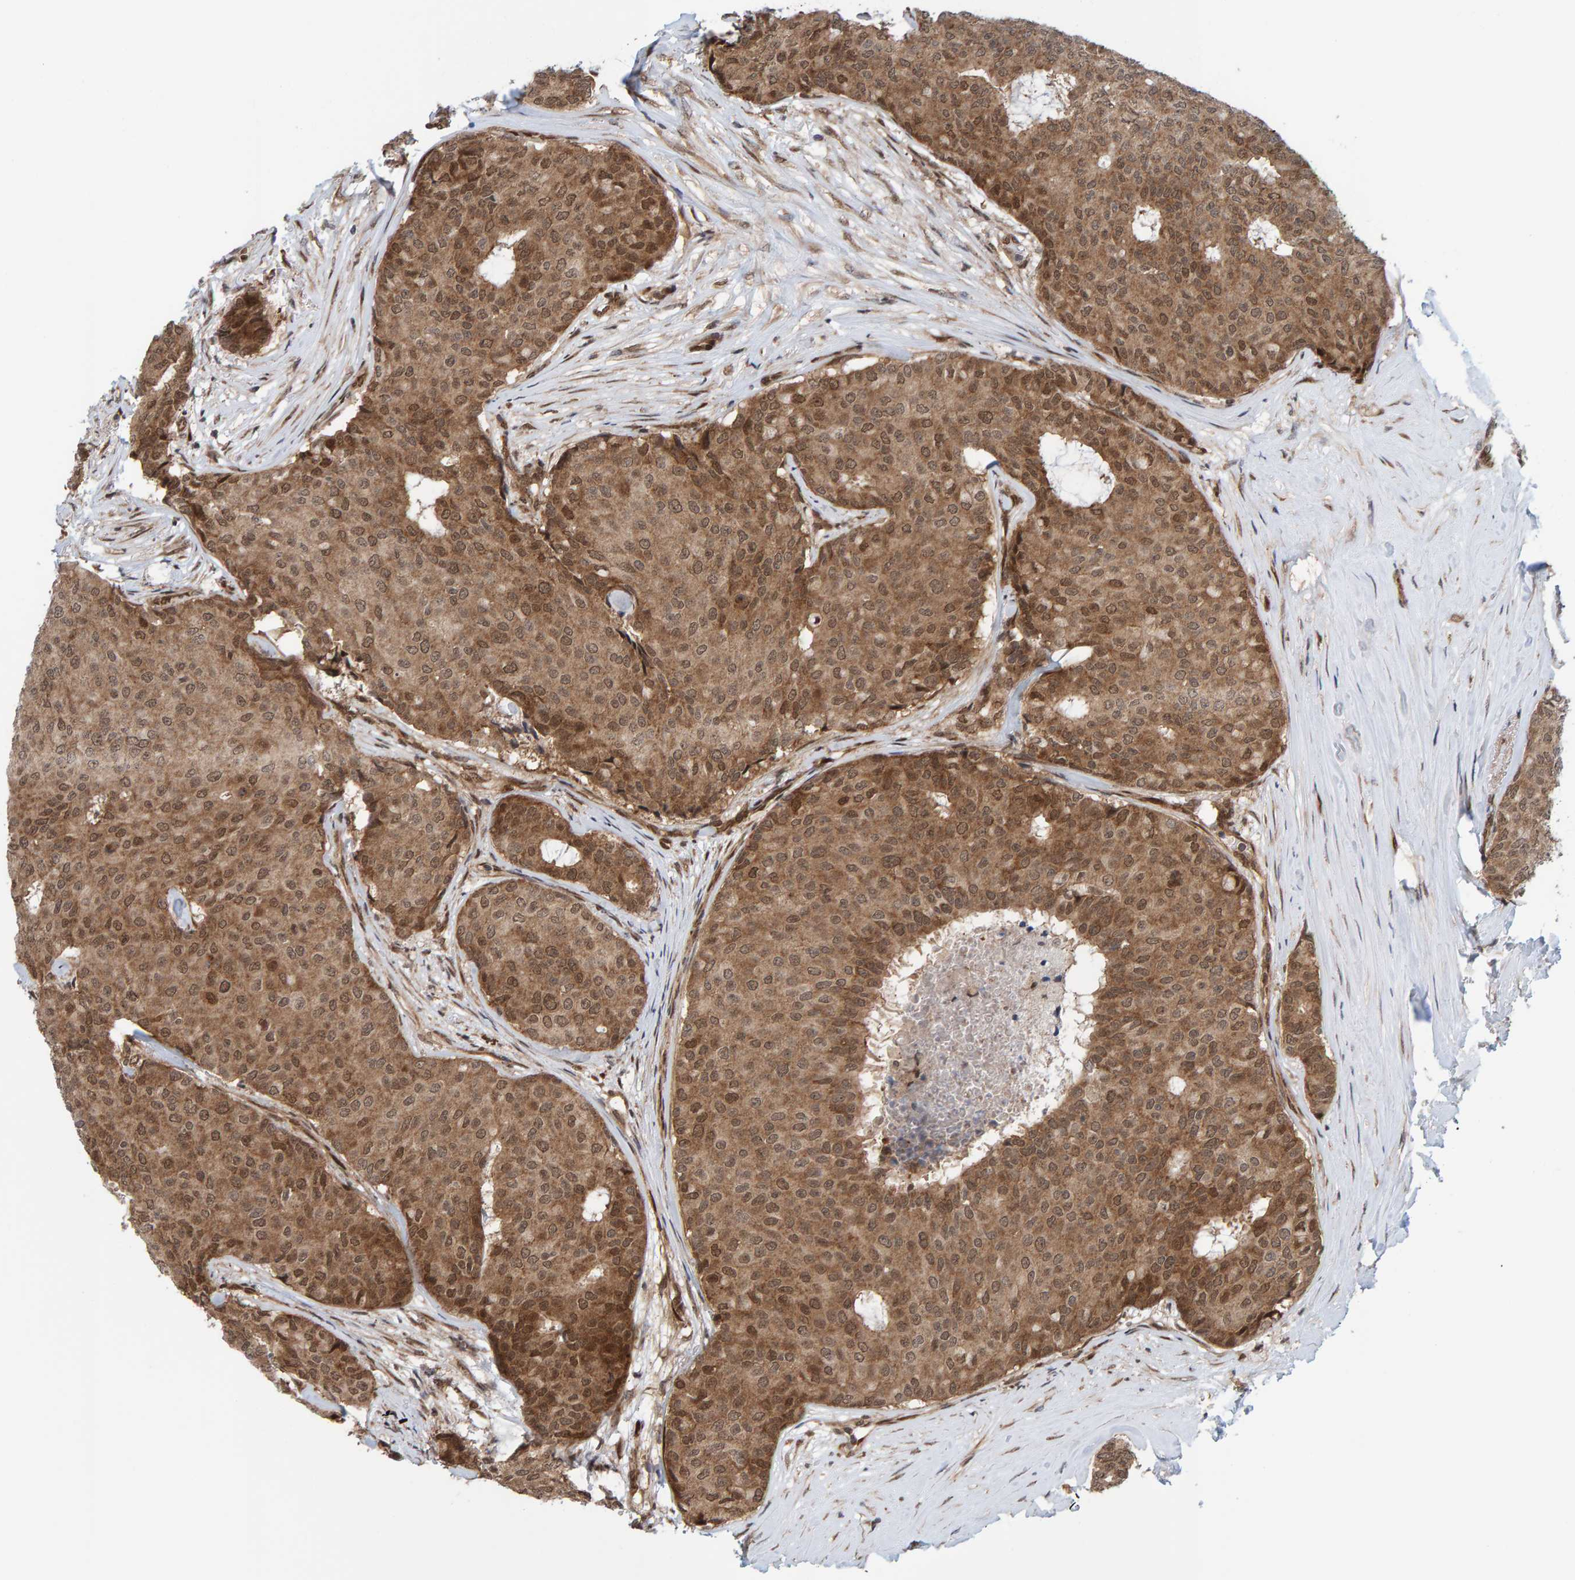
{"staining": {"intensity": "moderate", "quantity": ">75%", "location": "cytoplasmic/membranous,nuclear"}, "tissue": "breast cancer", "cell_type": "Tumor cells", "image_type": "cancer", "snomed": [{"axis": "morphology", "description": "Duct carcinoma"}, {"axis": "topography", "description": "Breast"}], "caption": "Breast cancer (intraductal carcinoma) stained for a protein exhibits moderate cytoplasmic/membranous and nuclear positivity in tumor cells. (DAB IHC, brown staining for protein, blue staining for nuclei).", "gene": "ZNF366", "patient": {"sex": "female", "age": 75}}